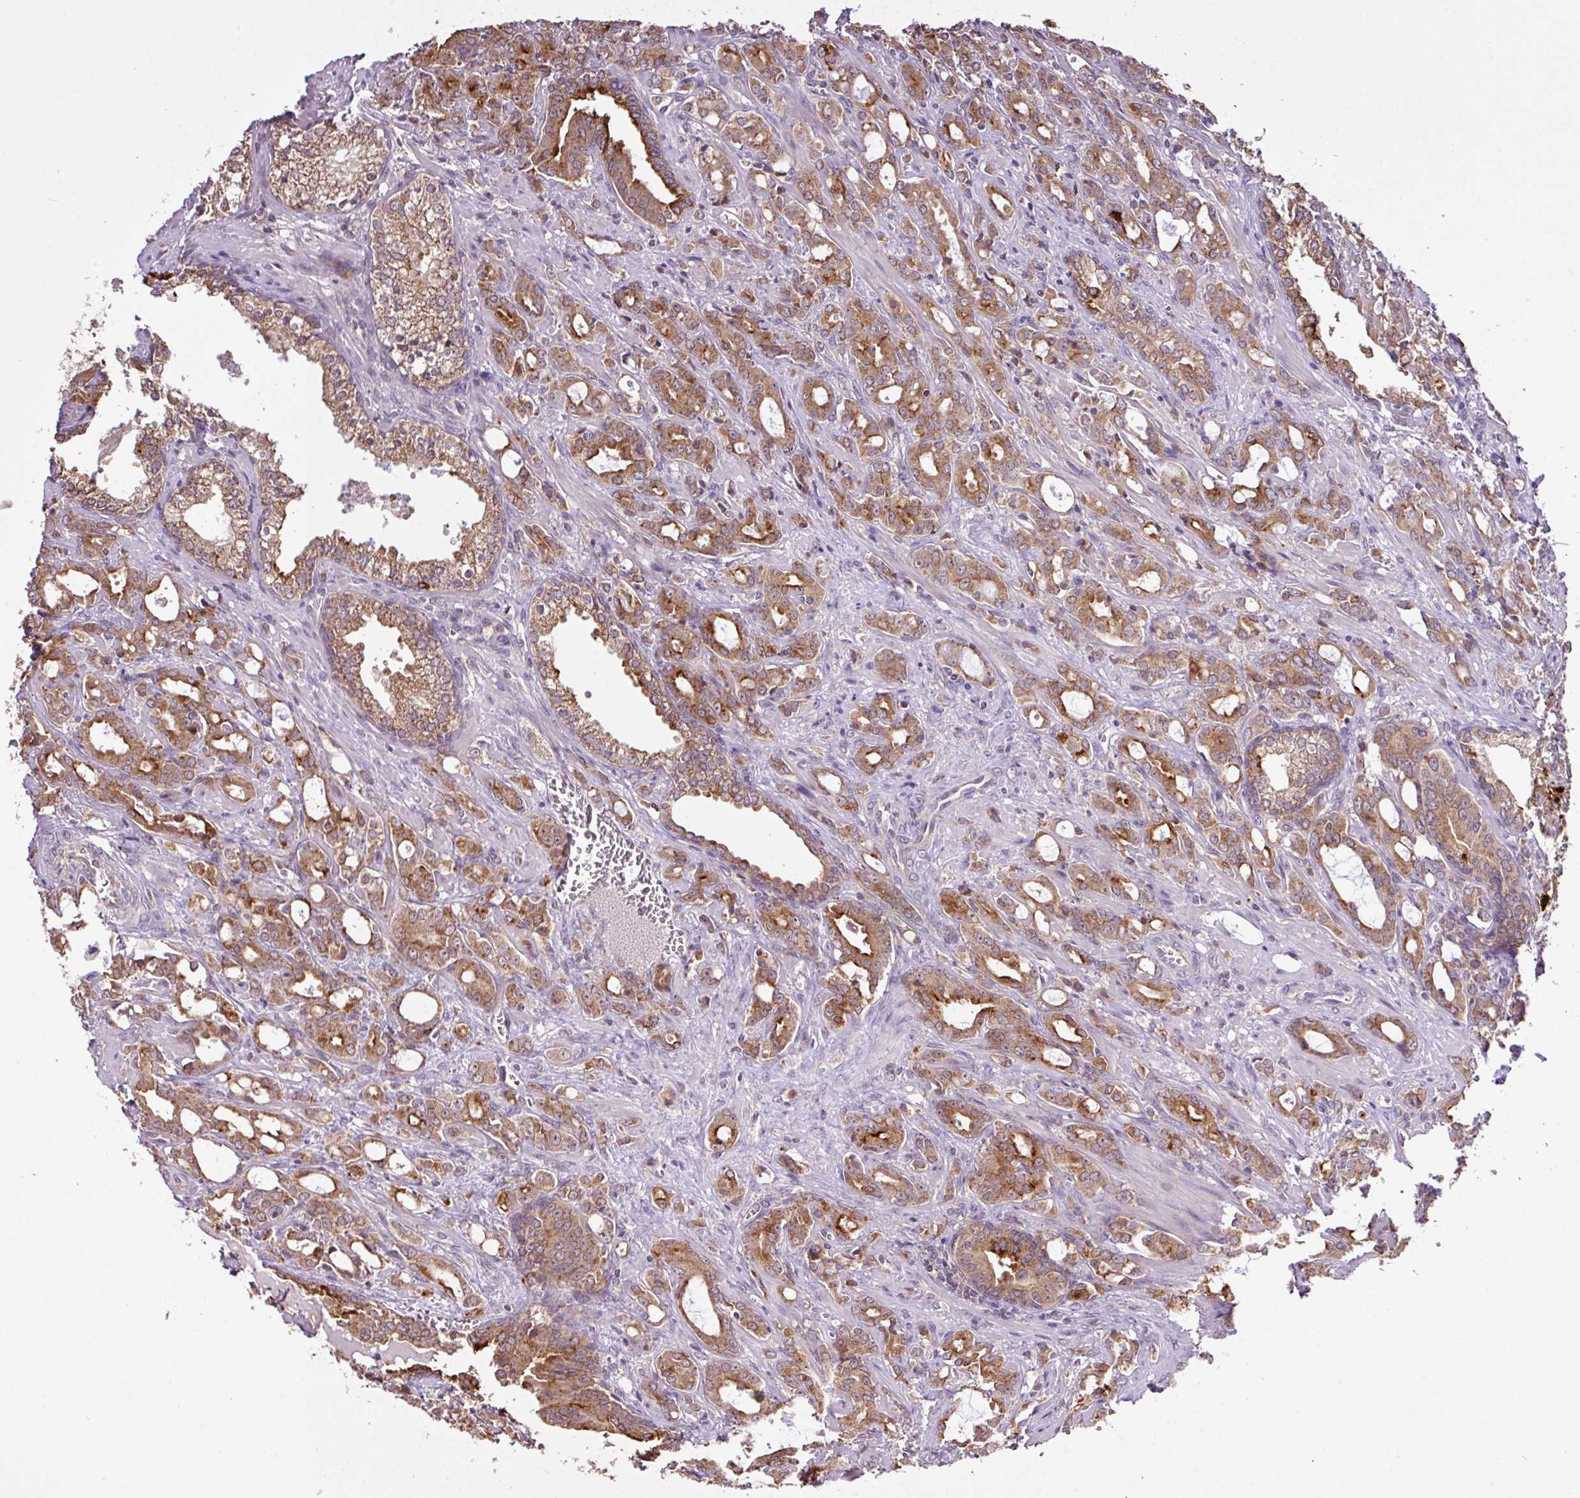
{"staining": {"intensity": "moderate", "quantity": ">75%", "location": "cytoplasmic/membranous"}, "tissue": "prostate cancer", "cell_type": "Tumor cells", "image_type": "cancer", "snomed": [{"axis": "morphology", "description": "Adenocarcinoma, High grade"}, {"axis": "topography", "description": "Prostate"}], "caption": "A medium amount of moderate cytoplasmic/membranous positivity is appreciated in about >75% of tumor cells in prostate cancer tissue.", "gene": "SMCO4", "patient": {"sex": "male", "age": 72}}